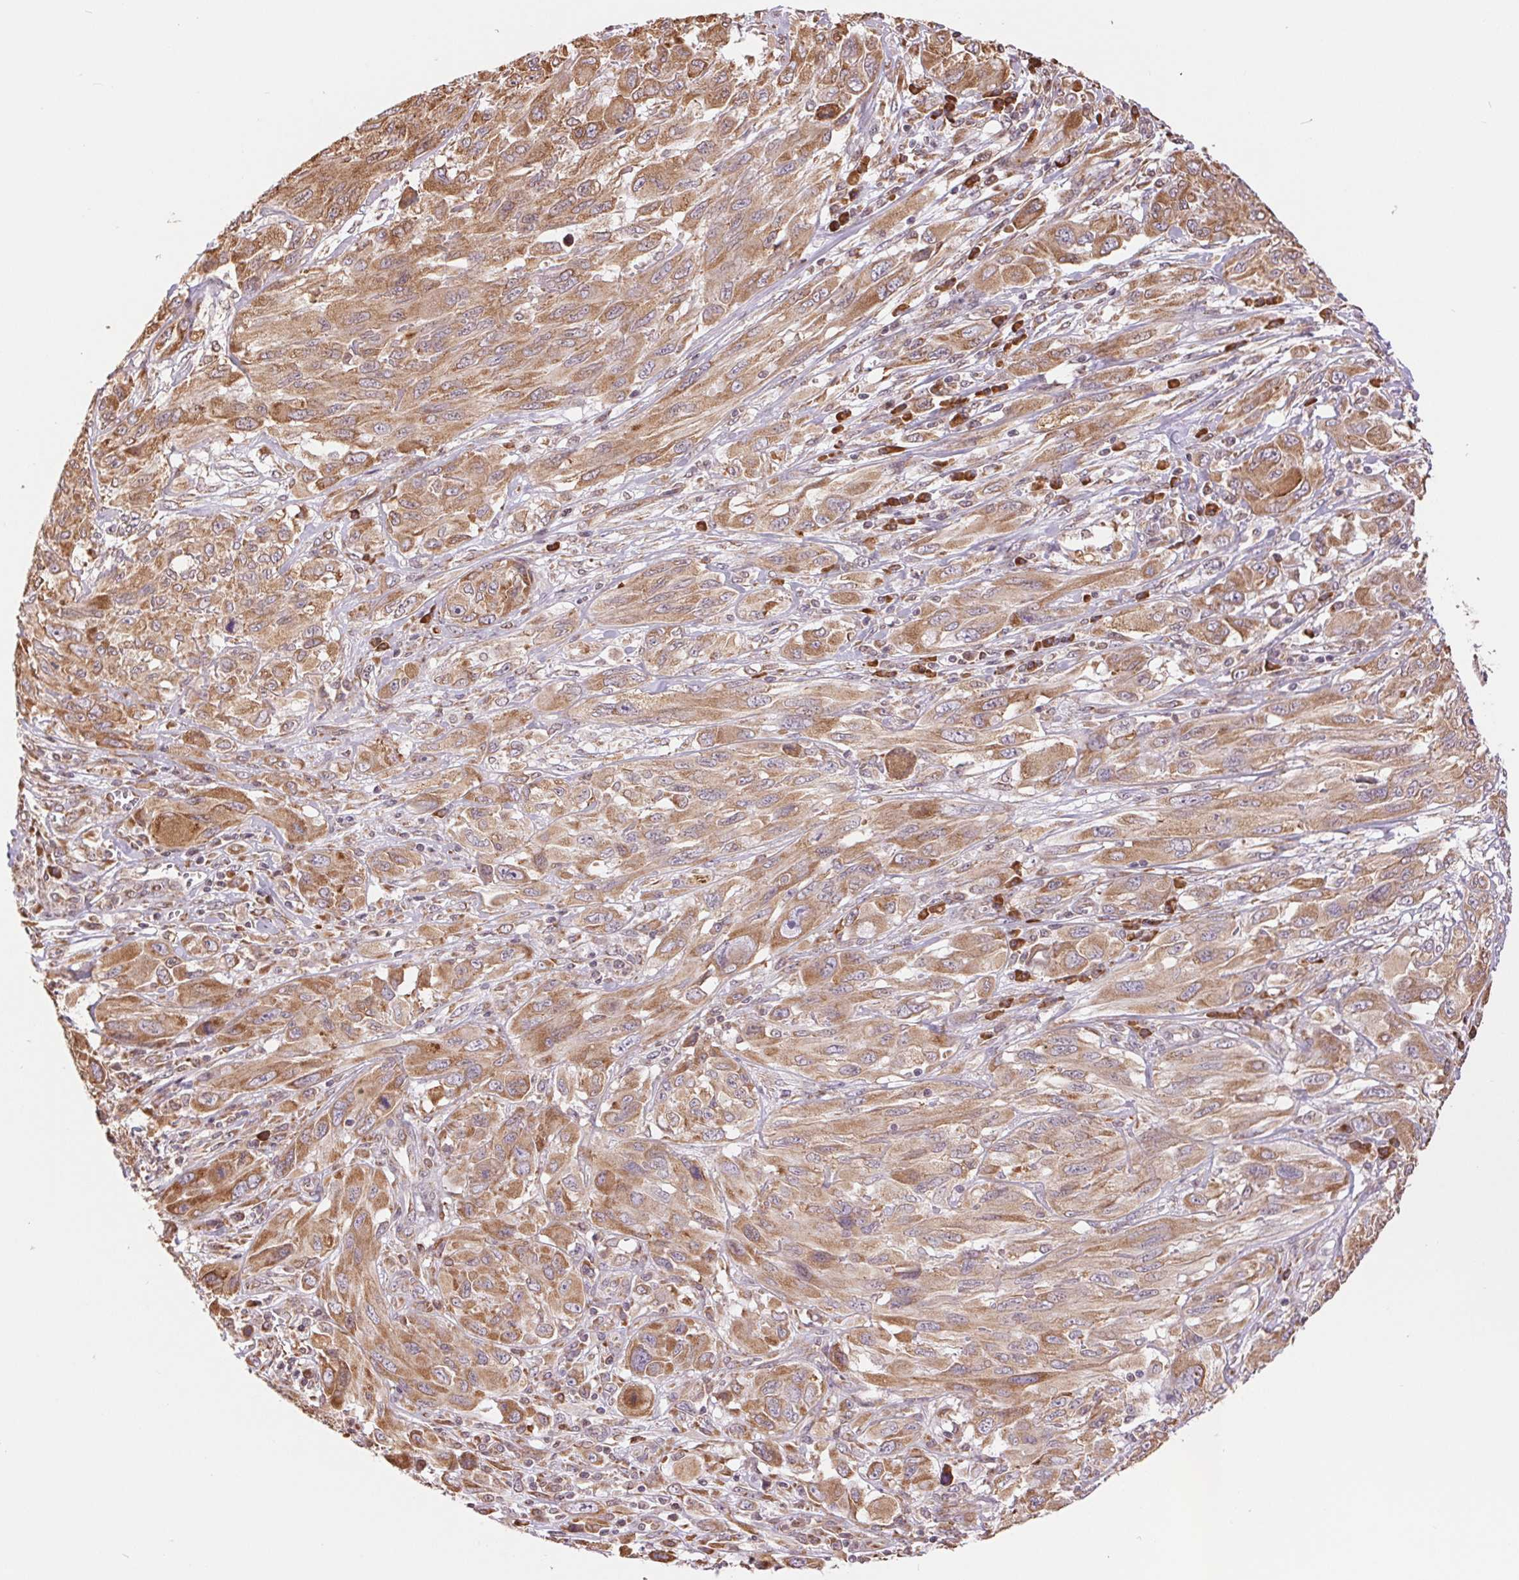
{"staining": {"intensity": "moderate", "quantity": ">75%", "location": "cytoplasmic/membranous"}, "tissue": "melanoma", "cell_type": "Tumor cells", "image_type": "cancer", "snomed": [{"axis": "morphology", "description": "Malignant melanoma, NOS"}, {"axis": "topography", "description": "Skin"}], "caption": "Immunohistochemistry (DAB (3,3'-diaminobenzidine)) staining of malignant melanoma displays moderate cytoplasmic/membranous protein expression in about >75% of tumor cells.", "gene": "RPN1", "patient": {"sex": "female", "age": 91}}